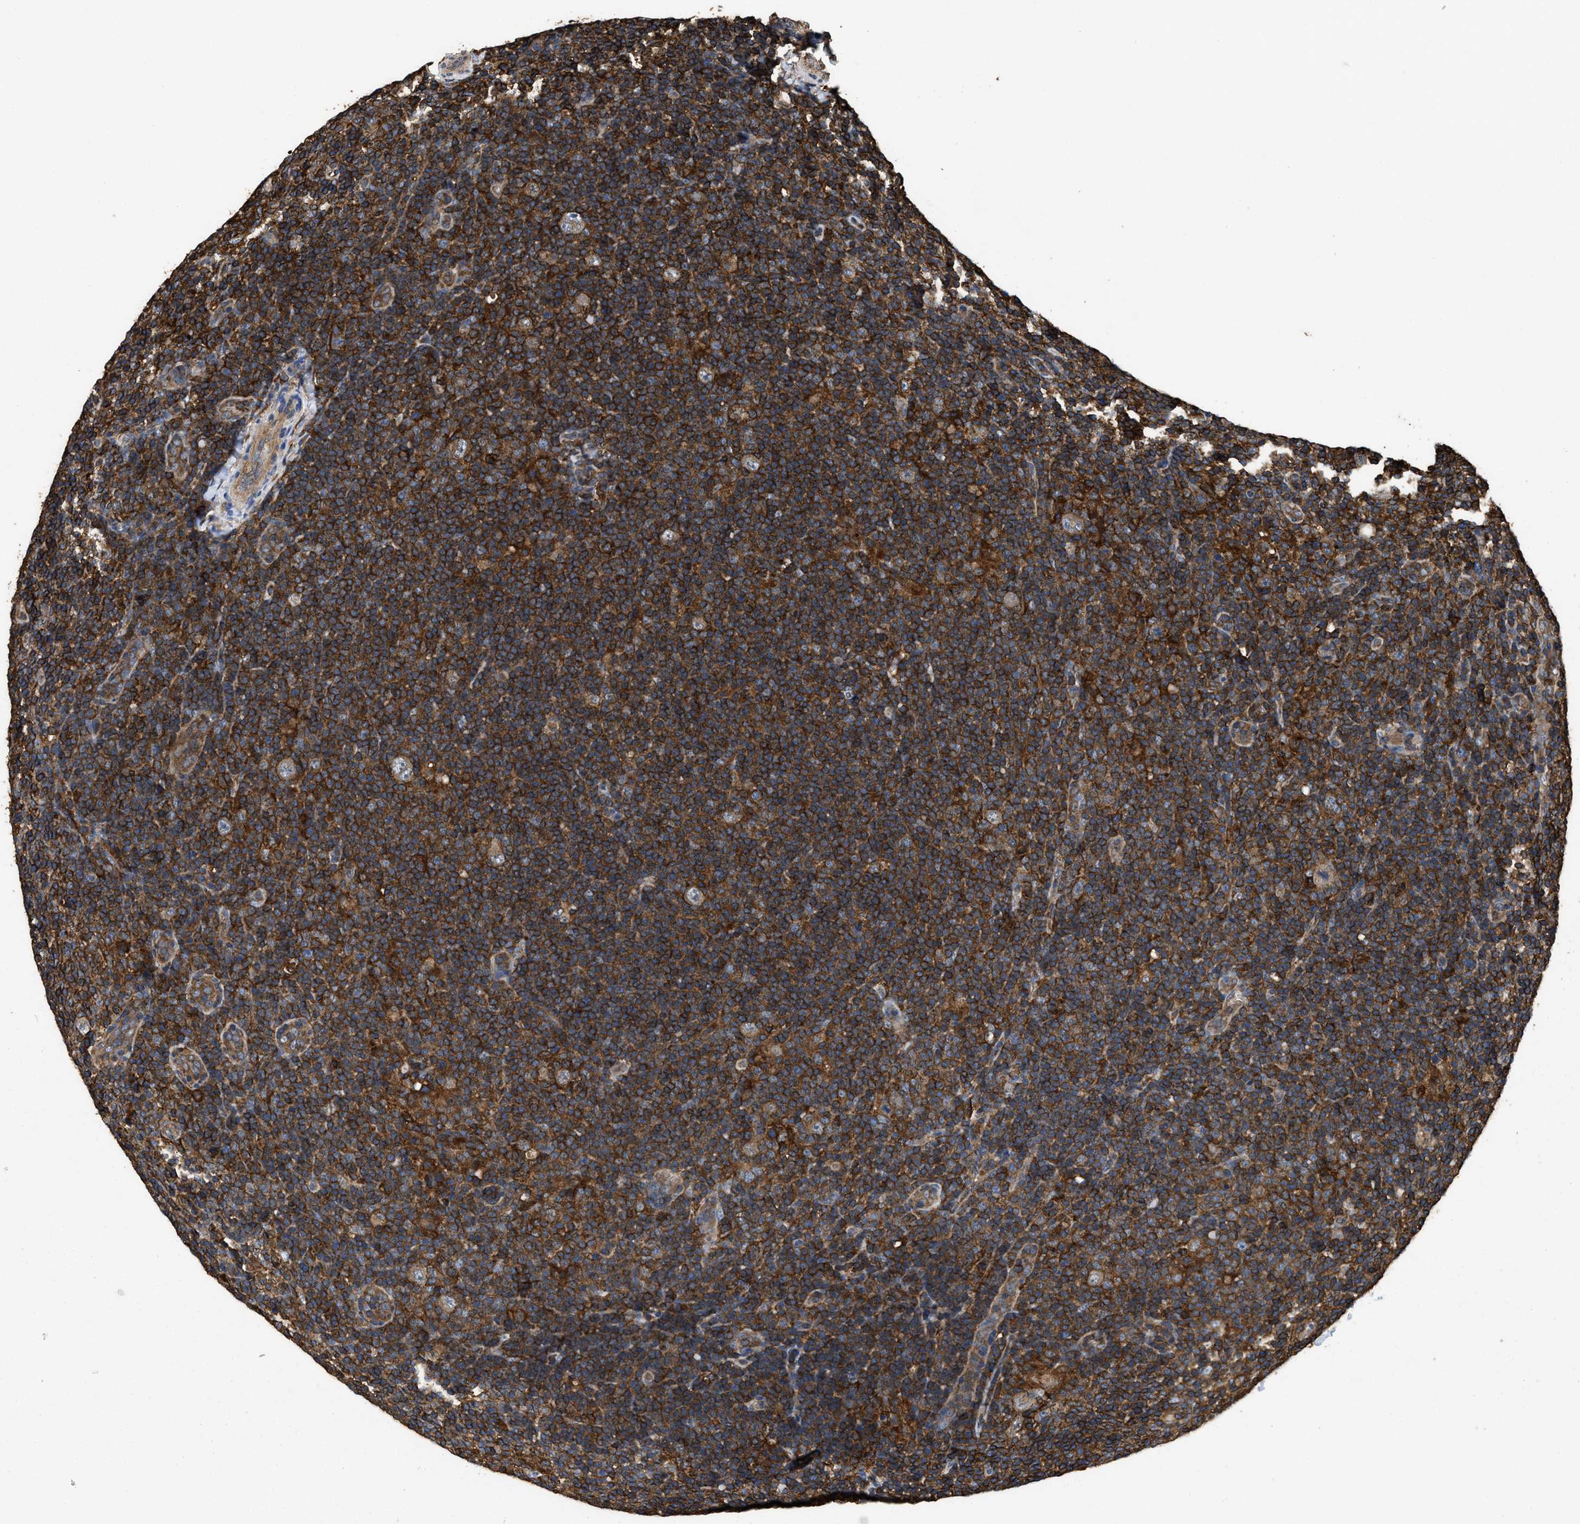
{"staining": {"intensity": "weak", "quantity": ">75%", "location": "cytoplasmic/membranous"}, "tissue": "lymphoma", "cell_type": "Tumor cells", "image_type": "cancer", "snomed": [{"axis": "morphology", "description": "Hodgkin's disease, NOS"}, {"axis": "topography", "description": "Lymph node"}], "caption": "Immunohistochemistry (IHC) histopathology image of human Hodgkin's disease stained for a protein (brown), which shows low levels of weak cytoplasmic/membranous staining in about >75% of tumor cells.", "gene": "LINGO2", "patient": {"sex": "female", "age": 57}}